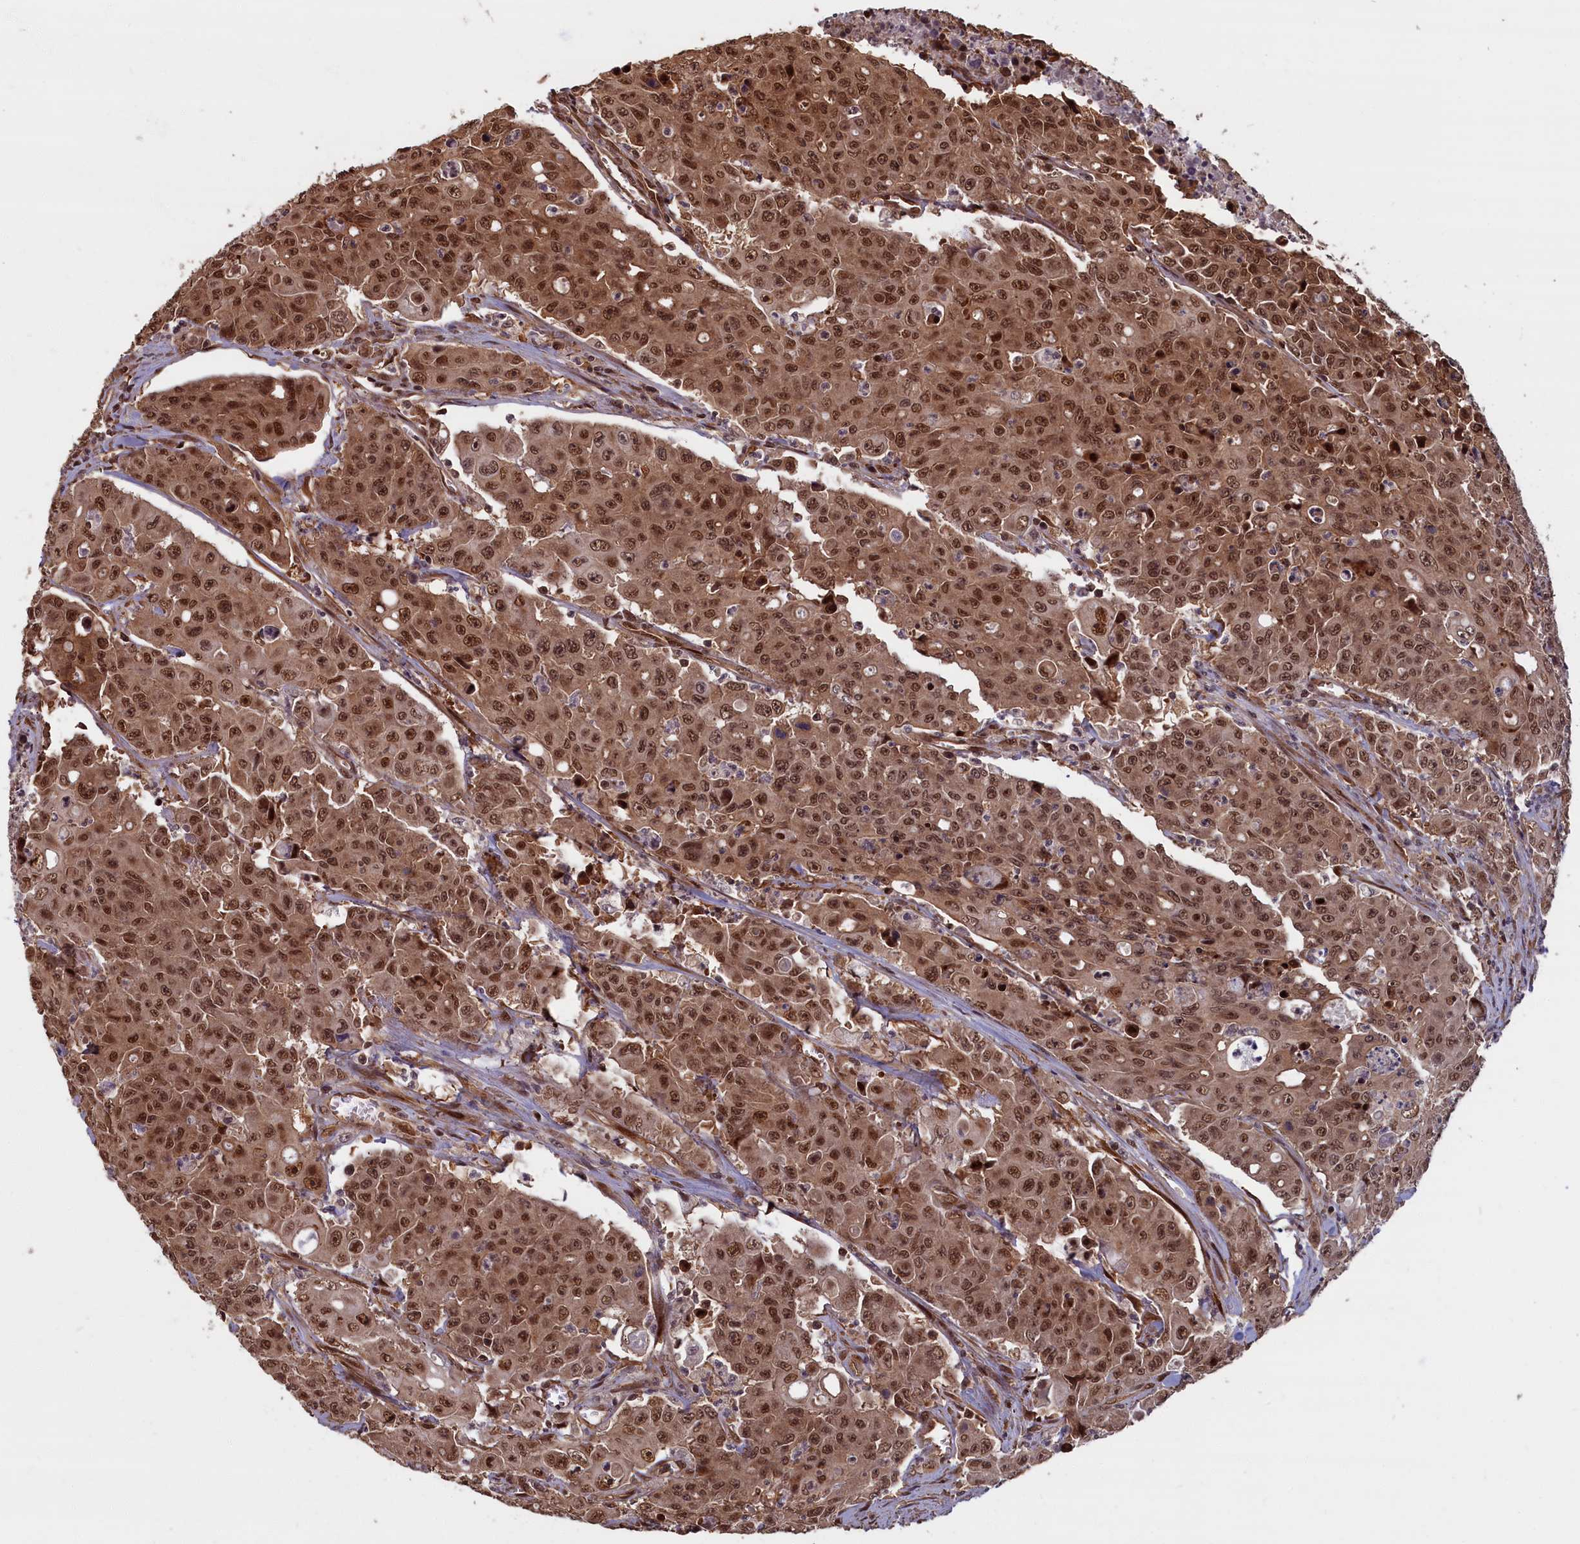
{"staining": {"intensity": "moderate", "quantity": ">75%", "location": "cytoplasmic/membranous,nuclear"}, "tissue": "colorectal cancer", "cell_type": "Tumor cells", "image_type": "cancer", "snomed": [{"axis": "morphology", "description": "Adenocarcinoma, NOS"}, {"axis": "topography", "description": "Colon"}], "caption": "This micrograph exhibits immunohistochemistry (IHC) staining of human colorectal adenocarcinoma, with medium moderate cytoplasmic/membranous and nuclear expression in approximately >75% of tumor cells.", "gene": "HIF3A", "patient": {"sex": "male", "age": 51}}